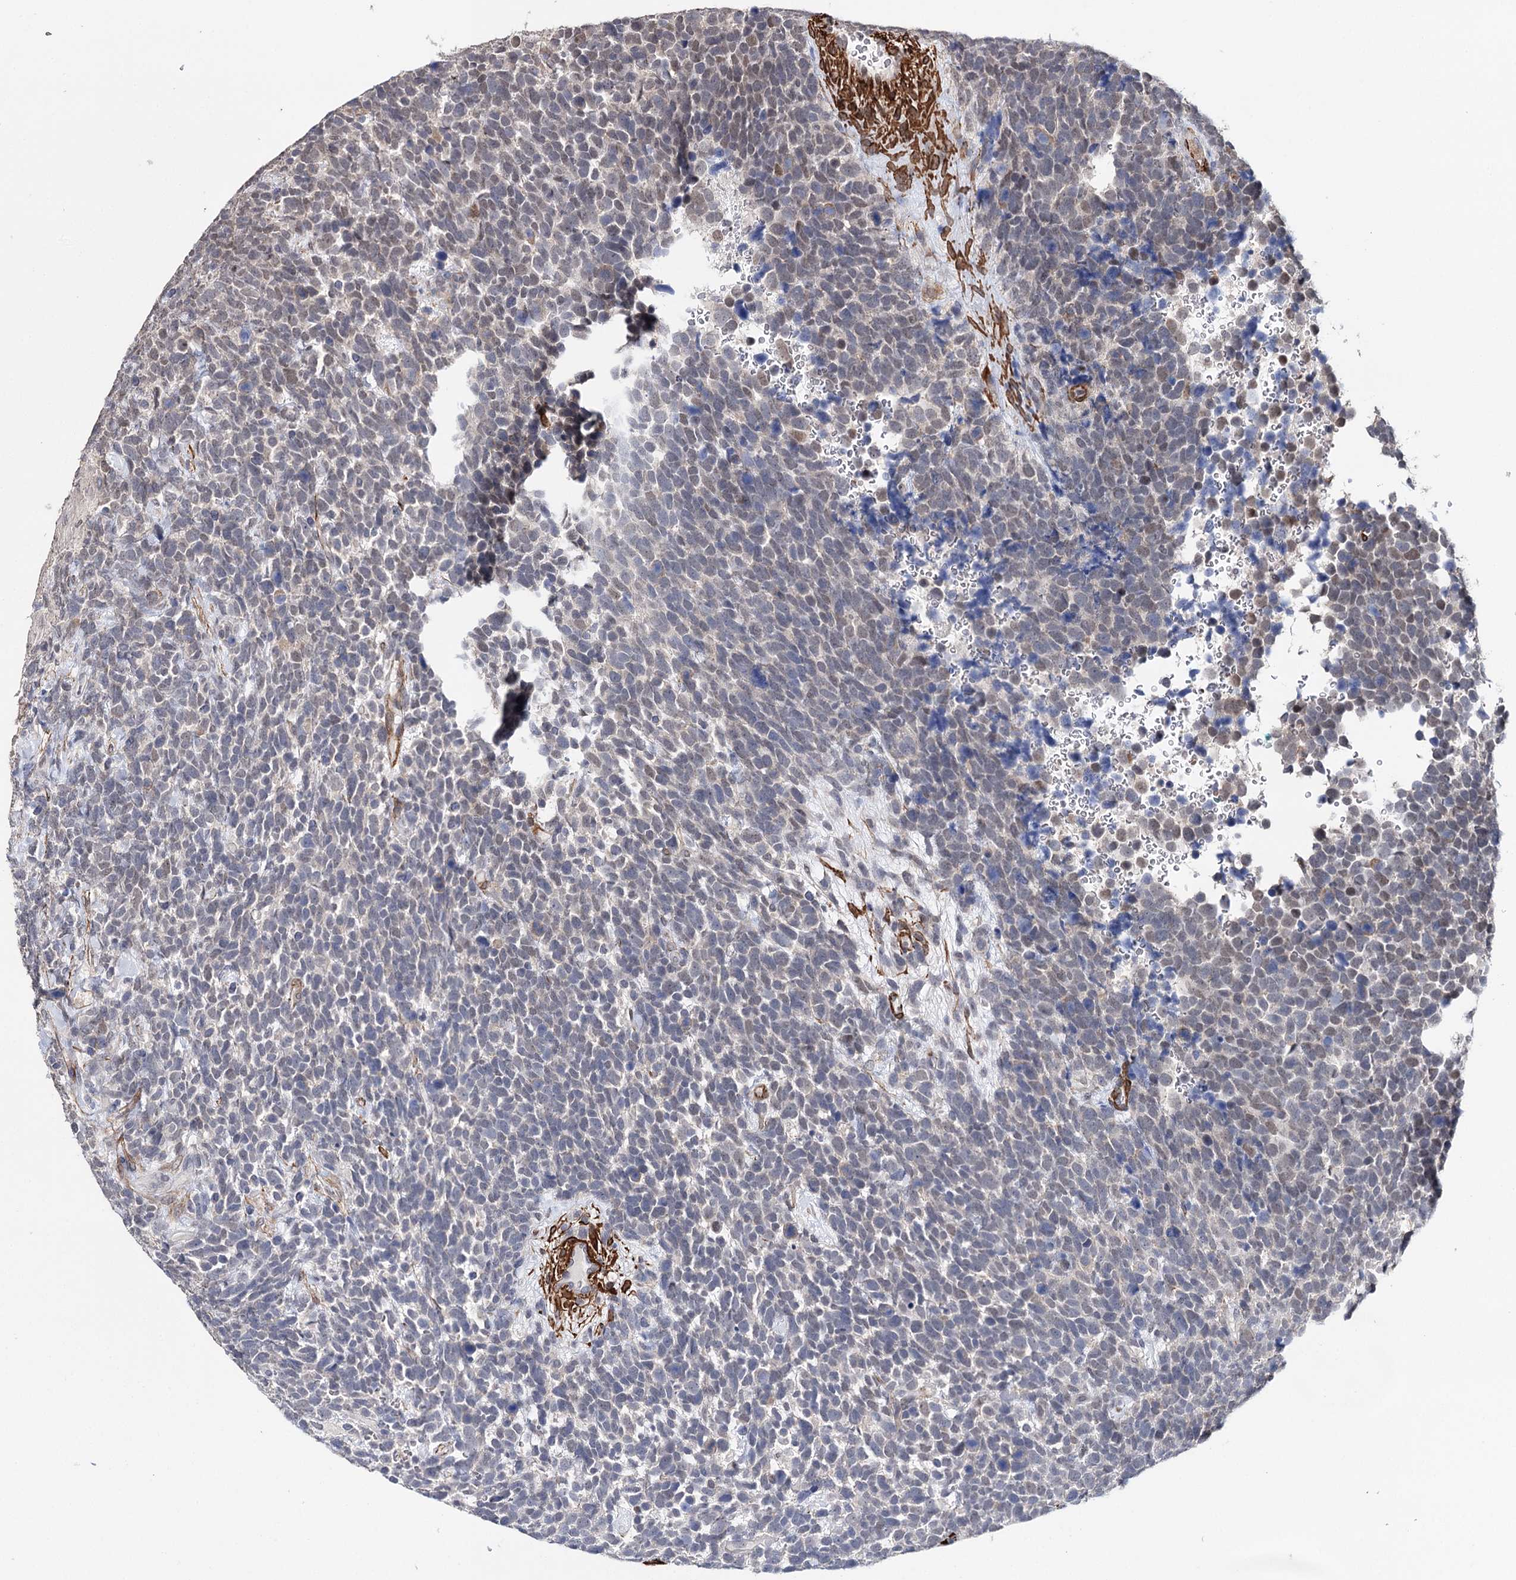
{"staining": {"intensity": "weak", "quantity": "<25%", "location": "nuclear"}, "tissue": "urothelial cancer", "cell_type": "Tumor cells", "image_type": "cancer", "snomed": [{"axis": "morphology", "description": "Urothelial carcinoma, High grade"}, {"axis": "topography", "description": "Urinary bladder"}], "caption": "Immunohistochemistry of human high-grade urothelial carcinoma demonstrates no staining in tumor cells.", "gene": "CFAP46", "patient": {"sex": "female", "age": 82}}